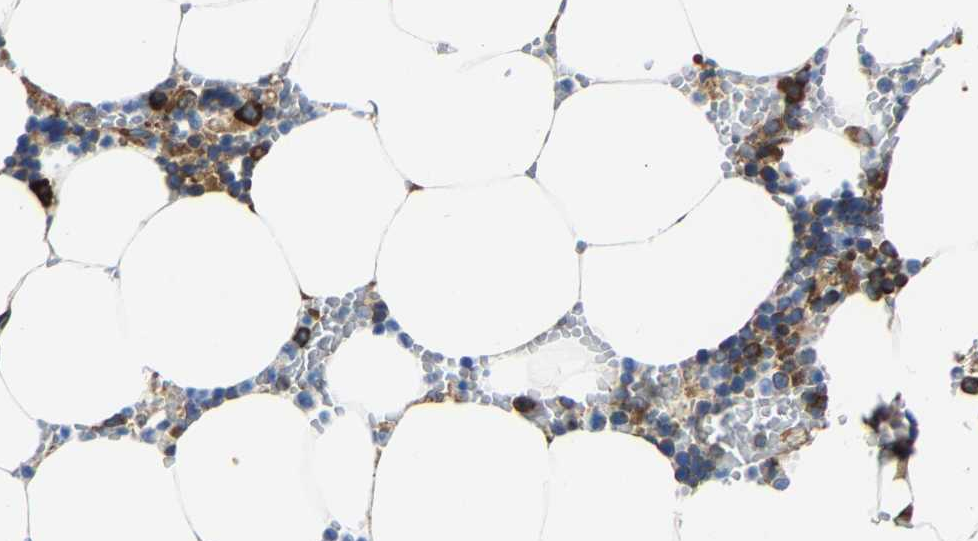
{"staining": {"intensity": "strong", "quantity": "25%-75%", "location": "cytoplasmic/membranous"}, "tissue": "bone marrow", "cell_type": "Hematopoietic cells", "image_type": "normal", "snomed": [{"axis": "morphology", "description": "Normal tissue, NOS"}, {"axis": "topography", "description": "Bone marrow"}], "caption": "The immunohistochemical stain highlights strong cytoplasmic/membranous expression in hematopoietic cells of unremarkable bone marrow.", "gene": "G3BP2", "patient": {"sex": "male", "age": 70}}